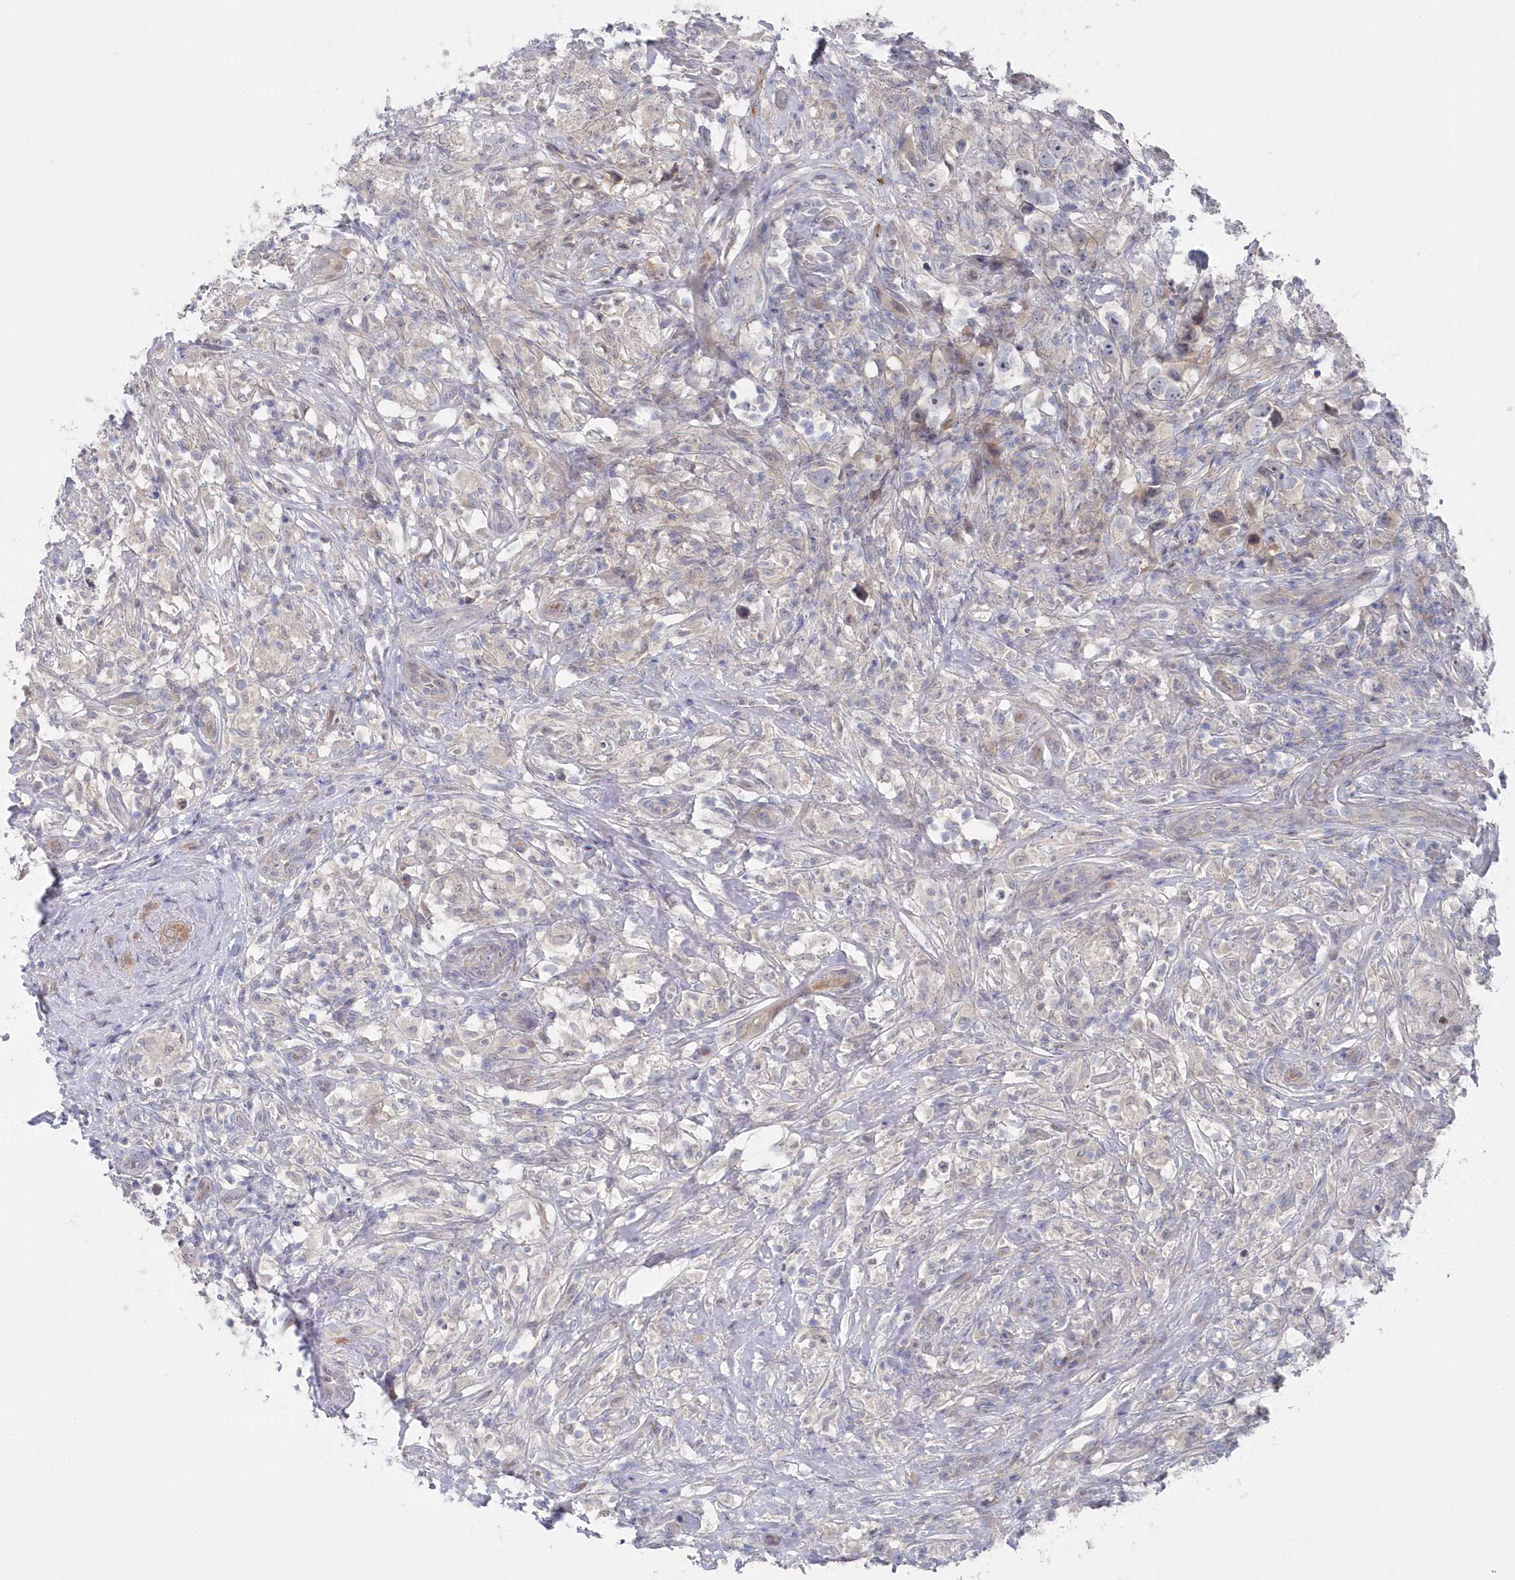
{"staining": {"intensity": "negative", "quantity": "none", "location": "none"}, "tissue": "testis cancer", "cell_type": "Tumor cells", "image_type": "cancer", "snomed": [{"axis": "morphology", "description": "Seminoma, NOS"}, {"axis": "topography", "description": "Testis"}], "caption": "DAB (3,3'-diaminobenzidine) immunohistochemical staining of testis seminoma demonstrates no significant staining in tumor cells.", "gene": "KIAA1586", "patient": {"sex": "male", "age": 49}}